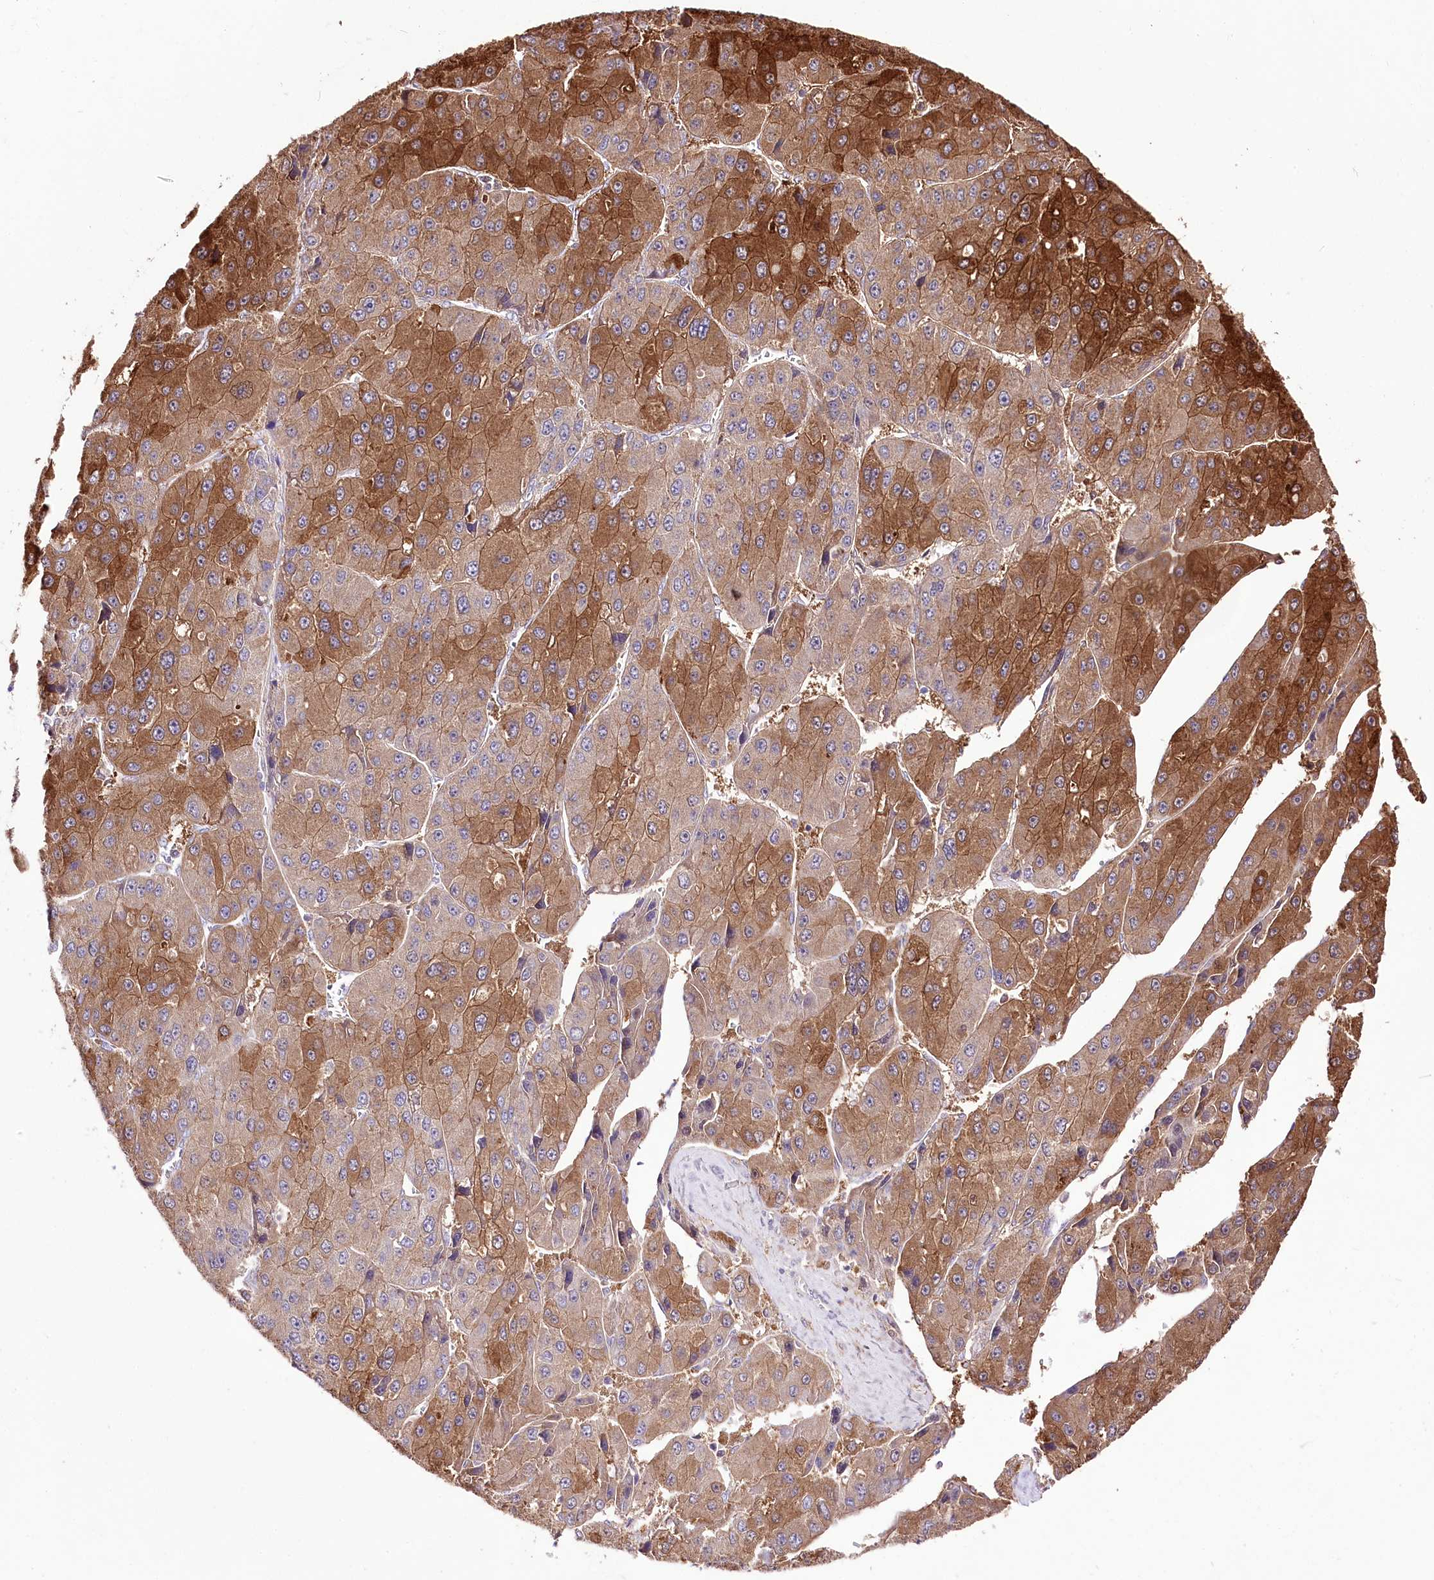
{"staining": {"intensity": "moderate", "quantity": ">75%", "location": "cytoplasmic/membranous"}, "tissue": "liver cancer", "cell_type": "Tumor cells", "image_type": "cancer", "snomed": [{"axis": "morphology", "description": "Carcinoma, Hepatocellular, NOS"}, {"axis": "topography", "description": "Liver"}], "caption": "The histopathology image demonstrates staining of liver cancer, revealing moderate cytoplasmic/membranous protein expression (brown color) within tumor cells.", "gene": "UGP2", "patient": {"sex": "female", "age": 73}}